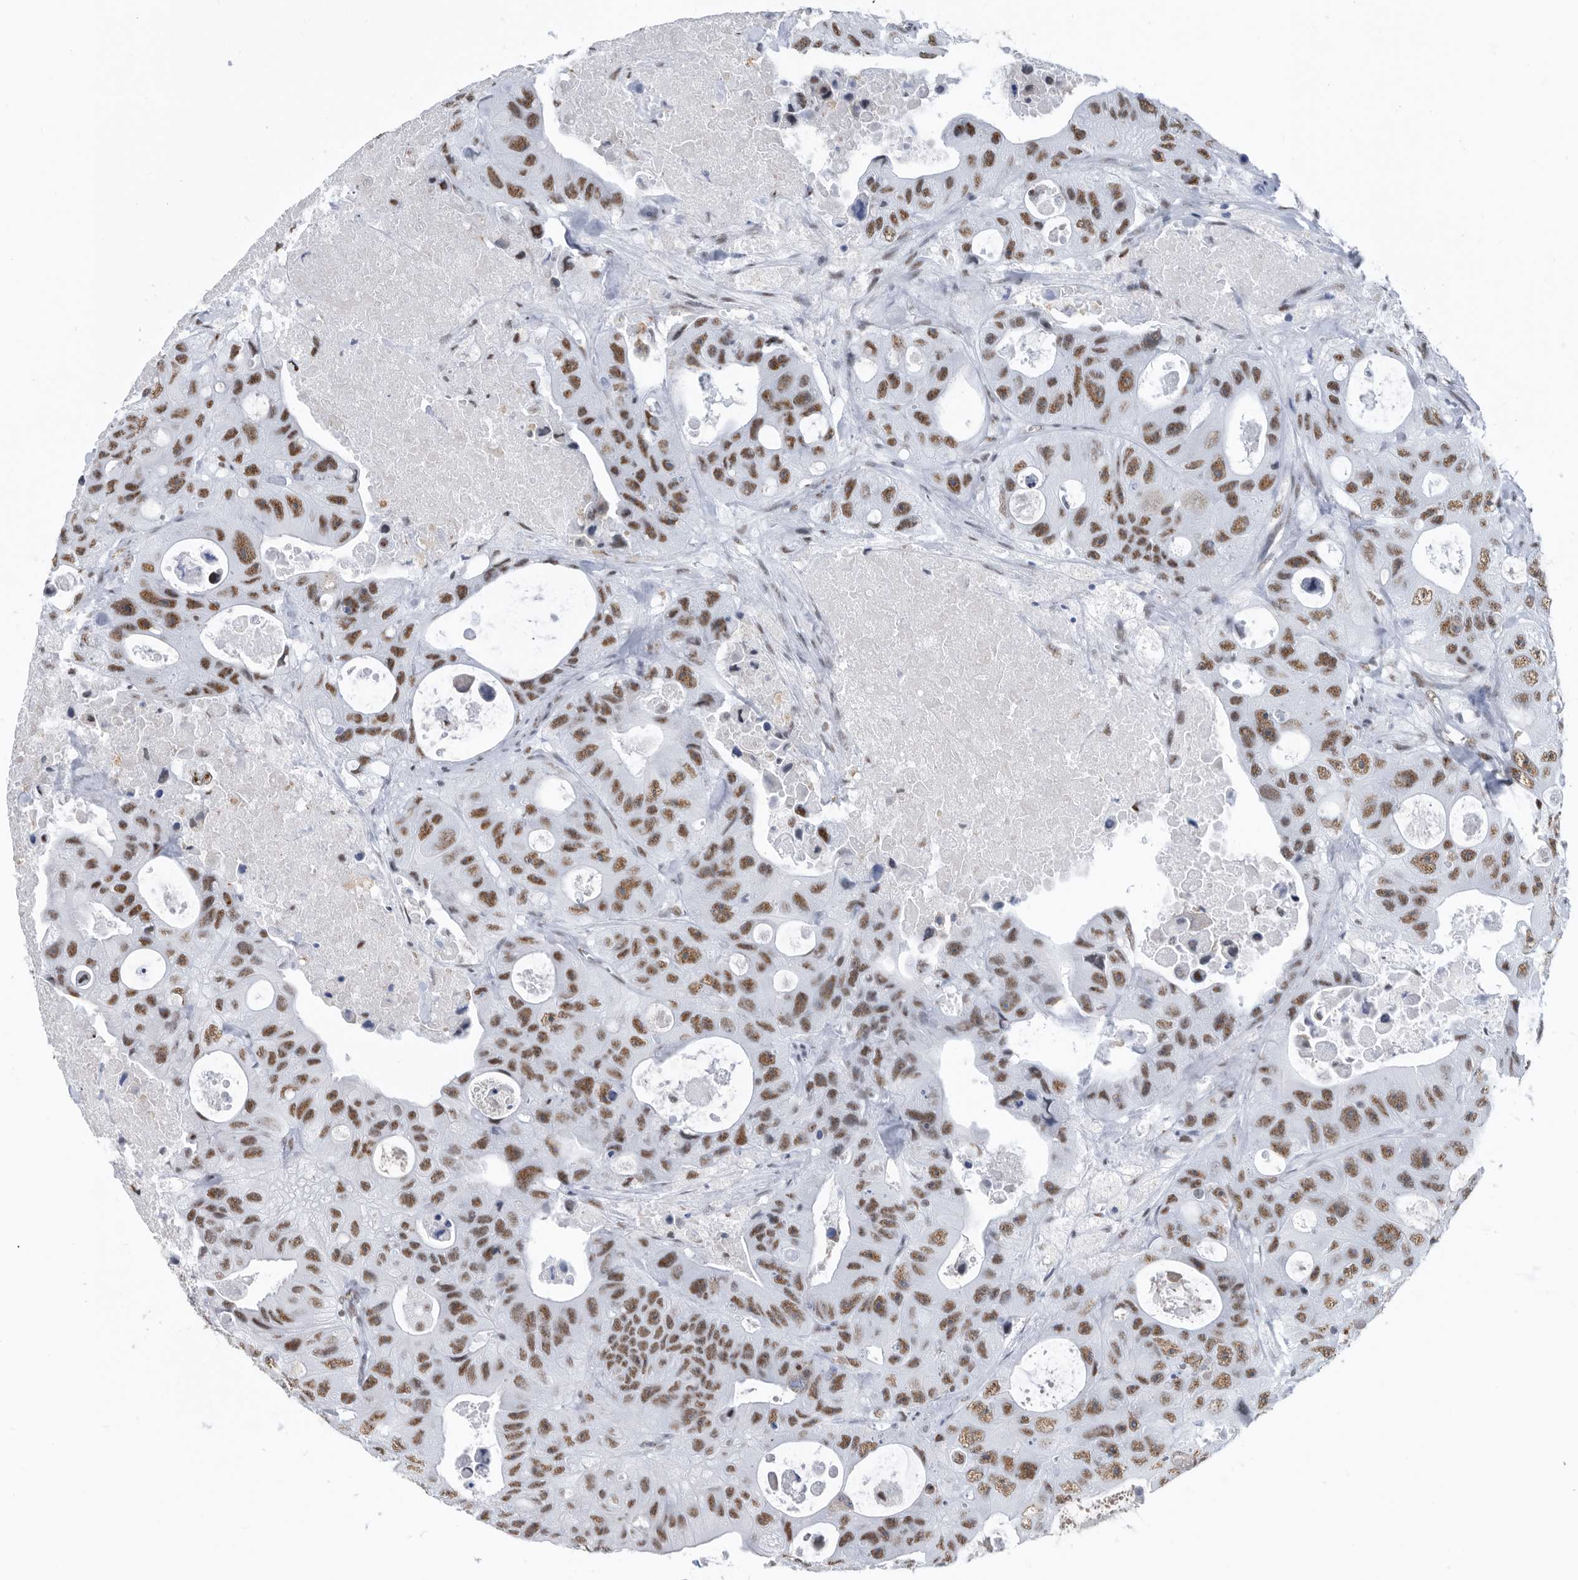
{"staining": {"intensity": "moderate", "quantity": ">75%", "location": "nuclear"}, "tissue": "colorectal cancer", "cell_type": "Tumor cells", "image_type": "cancer", "snomed": [{"axis": "morphology", "description": "Adenocarcinoma, NOS"}, {"axis": "topography", "description": "Colon"}], "caption": "Brown immunohistochemical staining in human colorectal cancer (adenocarcinoma) reveals moderate nuclear staining in approximately >75% of tumor cells.", "gene": "SF3A1", "patient": {"sex": "female", "age": 46}}